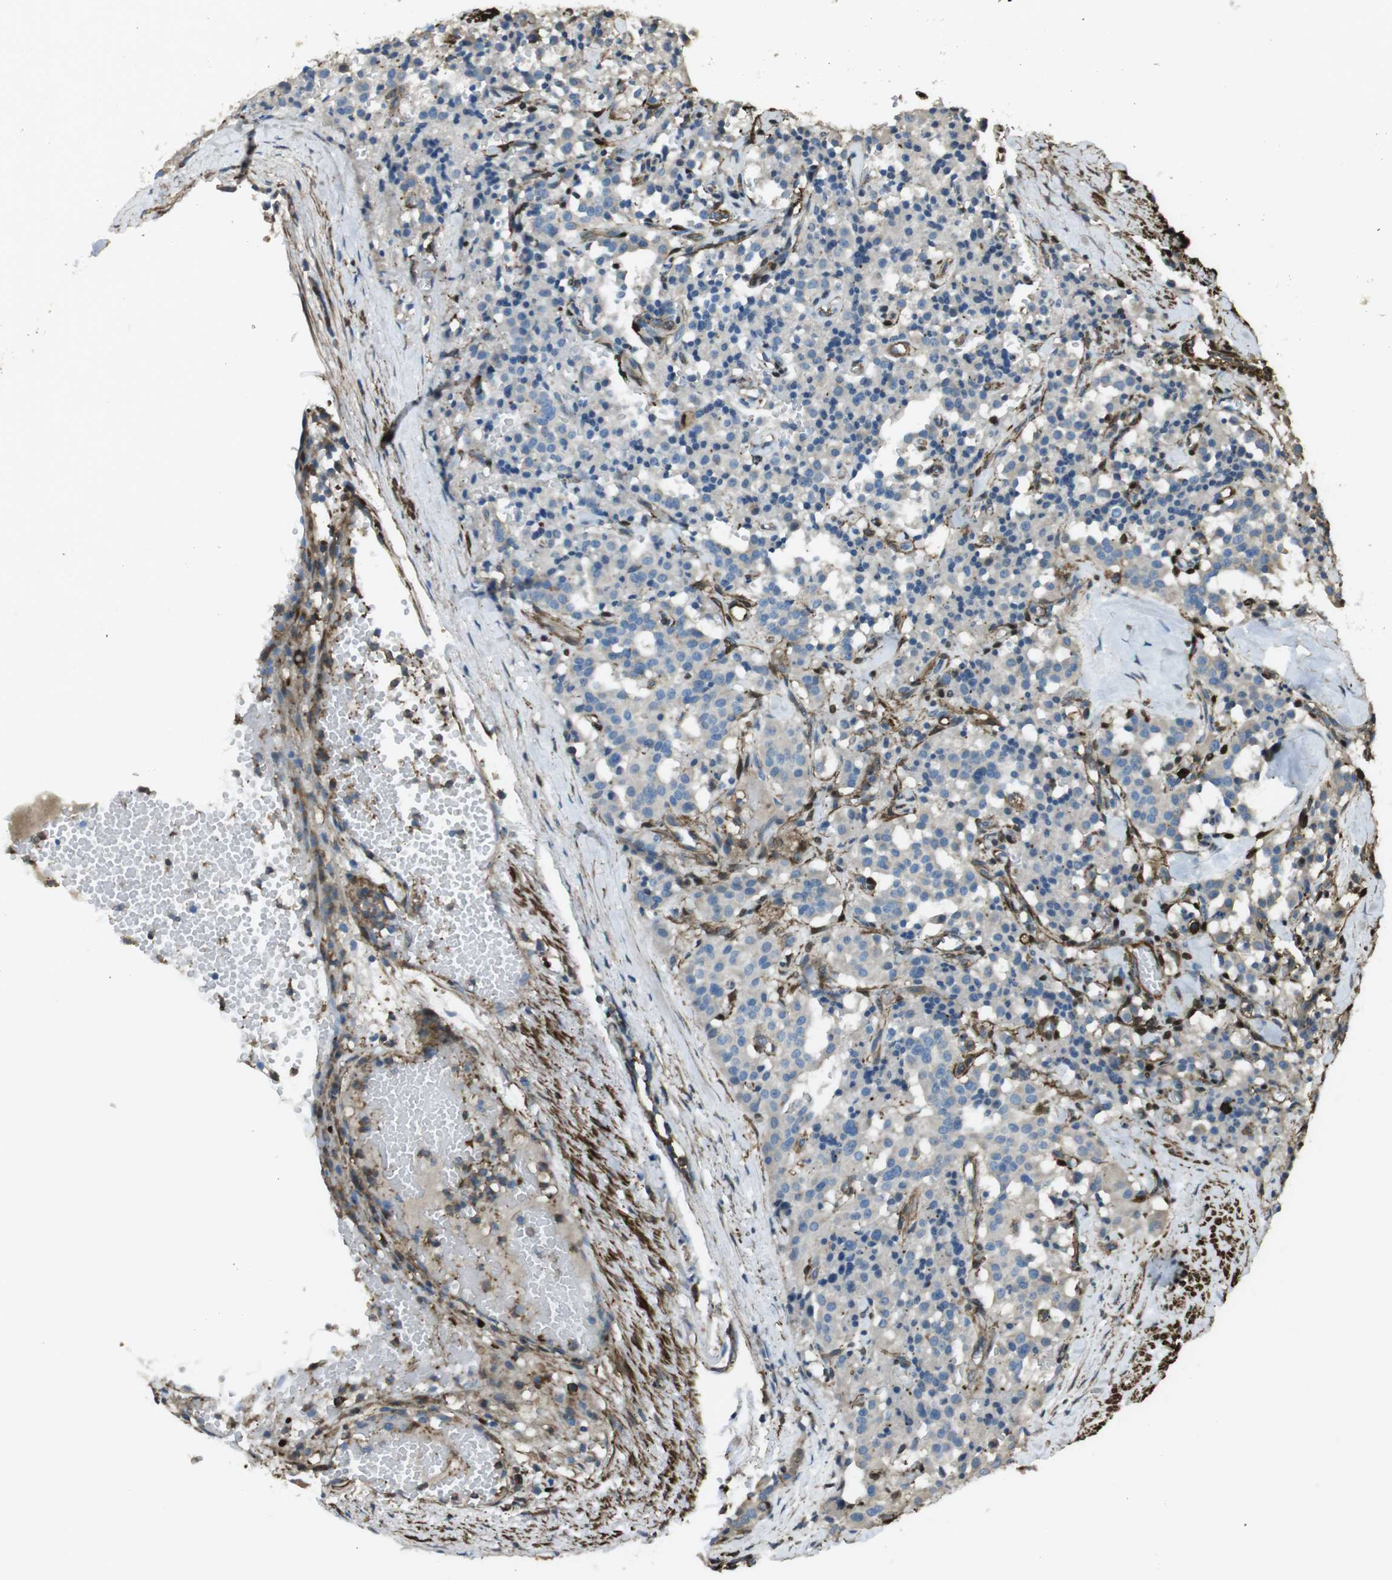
{"staining": {"intensity": "weak", "quantity": "<25%", "location": "cytoplasmic/membranous"}, "tissue": "carcinoid", "cell_type": "Tumor cells", "image_type": "cancer", "snomed": [{"axis": "morphology", "description": "Carcinoid, malignant, NOS"}, {"axis": "topography", "description": "Lung"}], "caption": "The histopathology image demonstrates no staining of tumor cells in carcinoid. (DAB immunohistochemistry with hematoxylin counter stain).", "gene": "SFT2D1", "patient": {"sex": "male", "age": 30}}